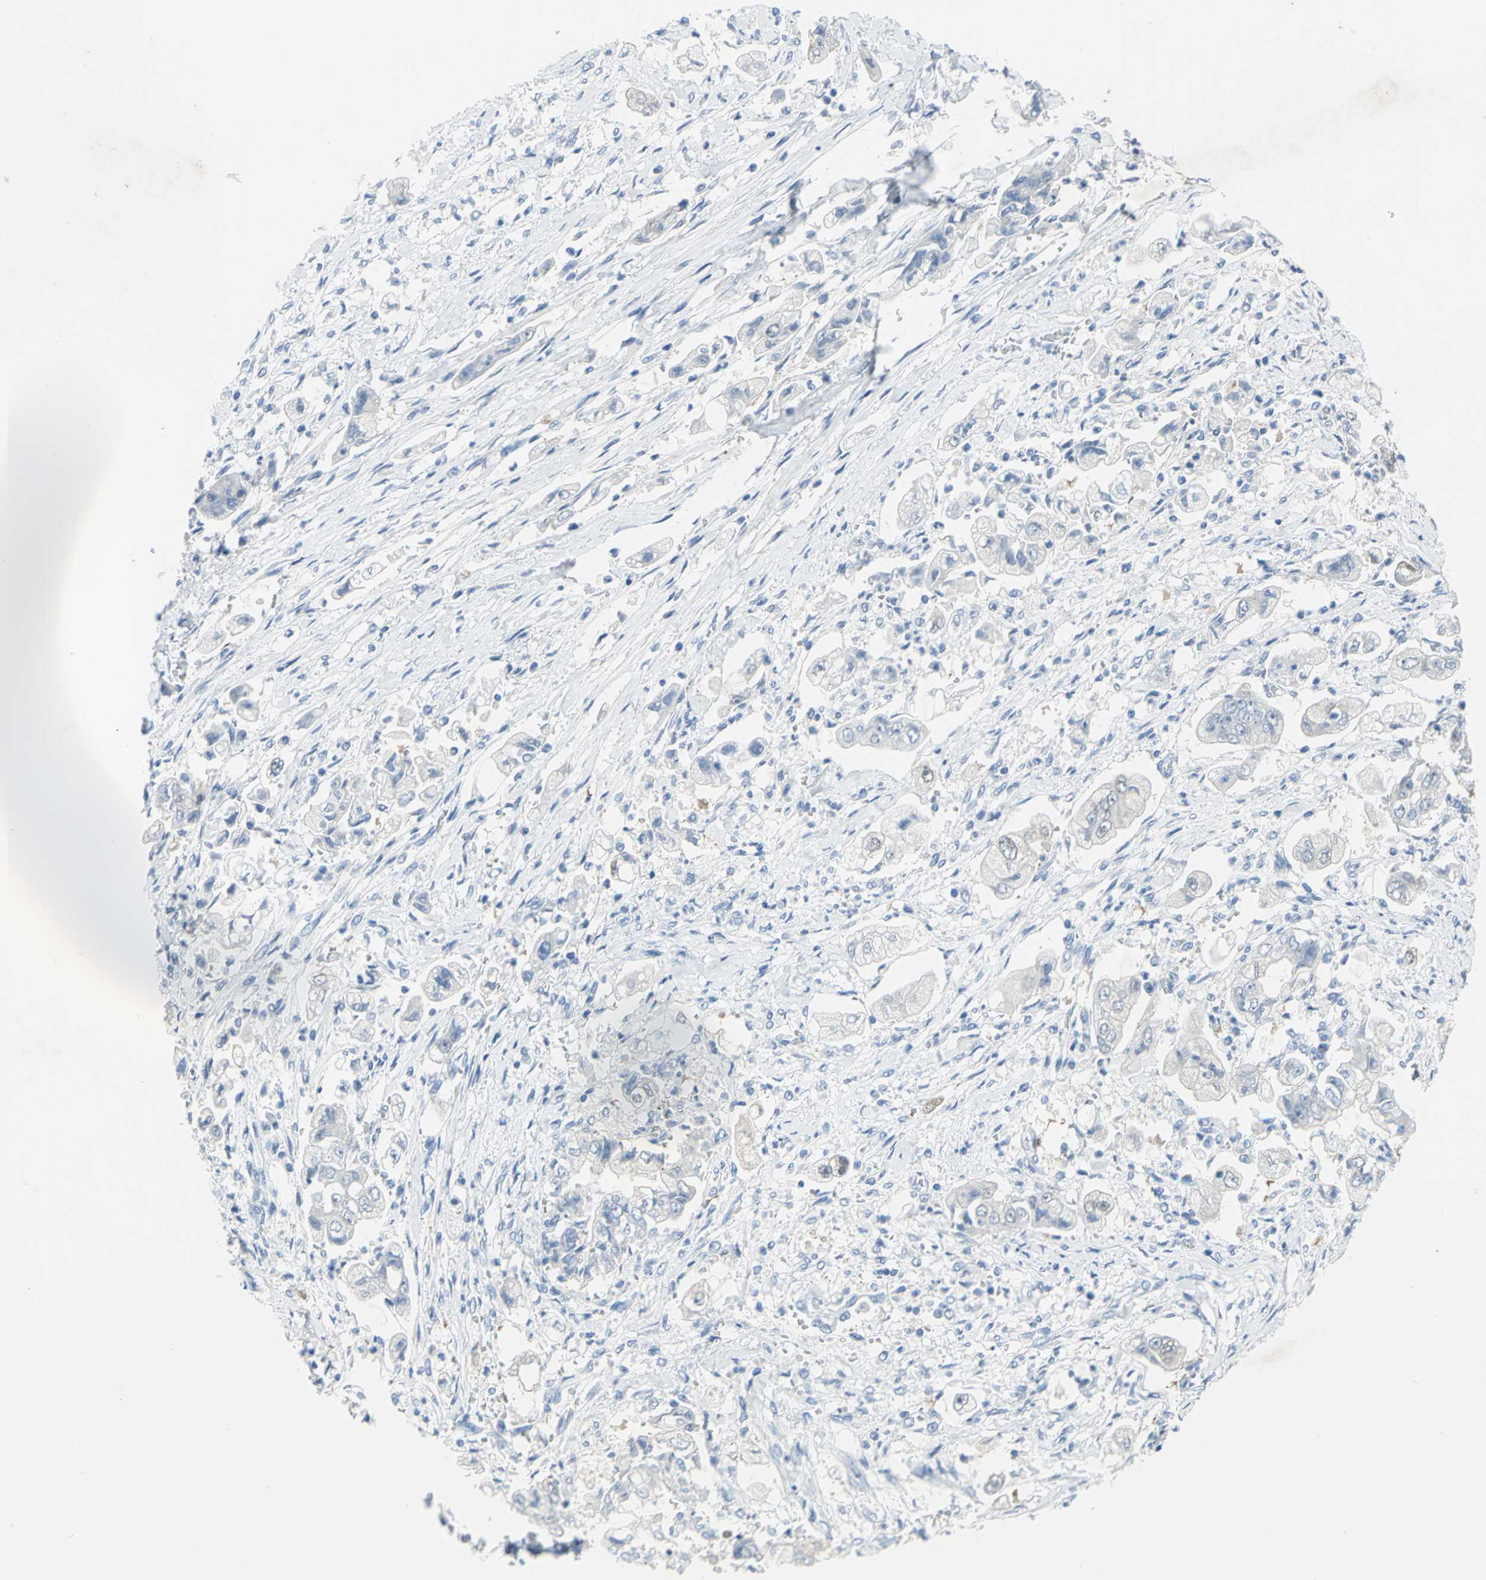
{"staining": {"intensity": "negative", "quantity": "none", "location": "none"}, "tissue": "stomach cancer", "cell_type": "Tumor cells", "image_type": "cancer", "snomed": [{"axis": "morphology", "description": "Adenocarcinoma, NOS"}, {"axis": "topography", "description": "Stomach"}], "caption": "Tumor cells show no significant protein positivity in stomach cancer.", "gene": "SFN", "patient": {"sex": "male", "age": 62}}